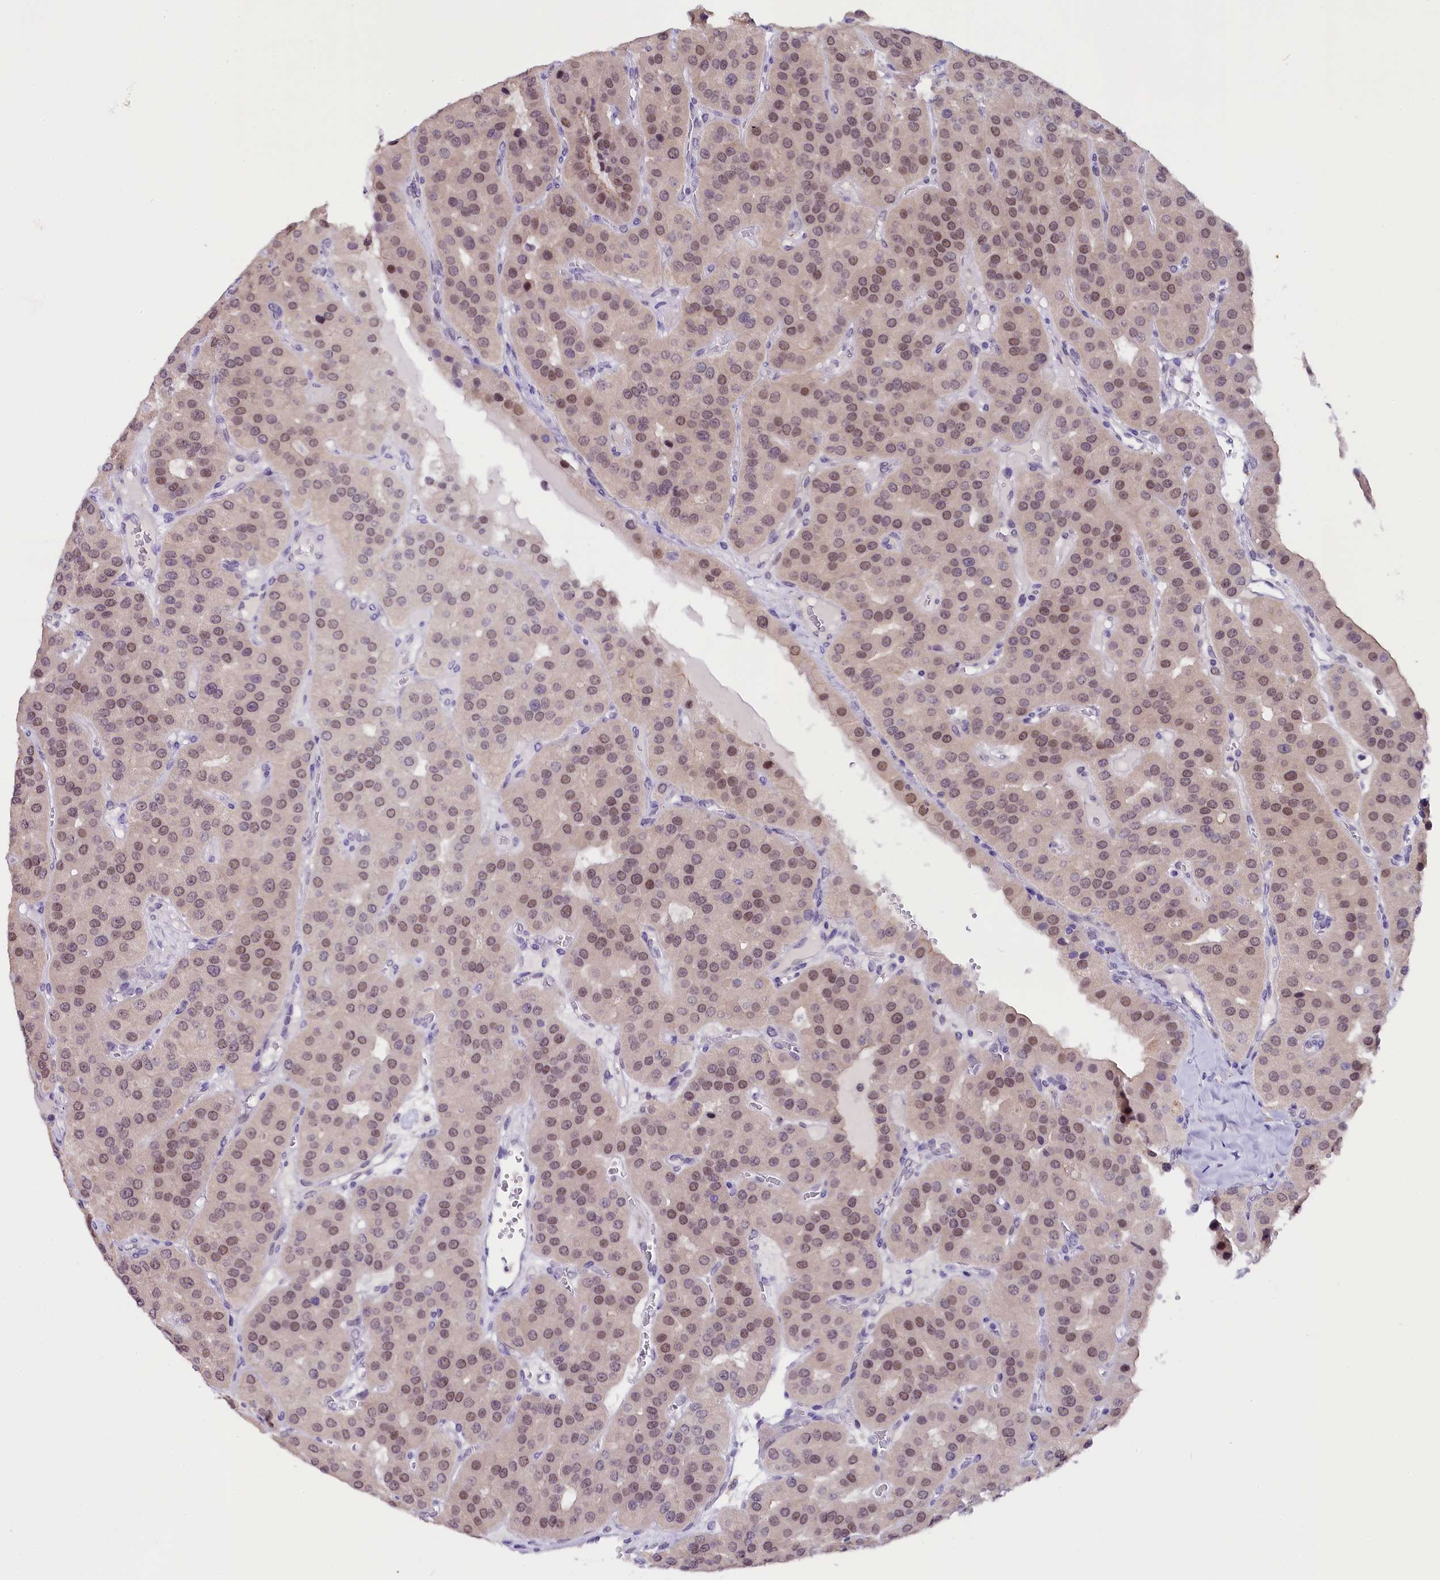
{"staining": {"intensity": "moderate", "quantity": ">75%", "location": "nuclear"}, "tissue": "parathyroid gland", "cell_type": "Glandular cells", "image_type": "normal", "snomed": [{"axis": "morphology", "description": "Normal tissue, NOS"}, {"axis": "morphology", "description": "Adenoma, NOS"}, {"axis": "topography", "description": "Parathyroid gland"}], "caption": "Immunohistochemistry (IHC) (DAB (3,3'-diaminobenzidine)) staining of benign human parathyroid gland displays moderate nuclear protein expression in about >75% of glandular cells.", "gene": "OSGEP", "patient": {"sex": "female", "age": 86}}